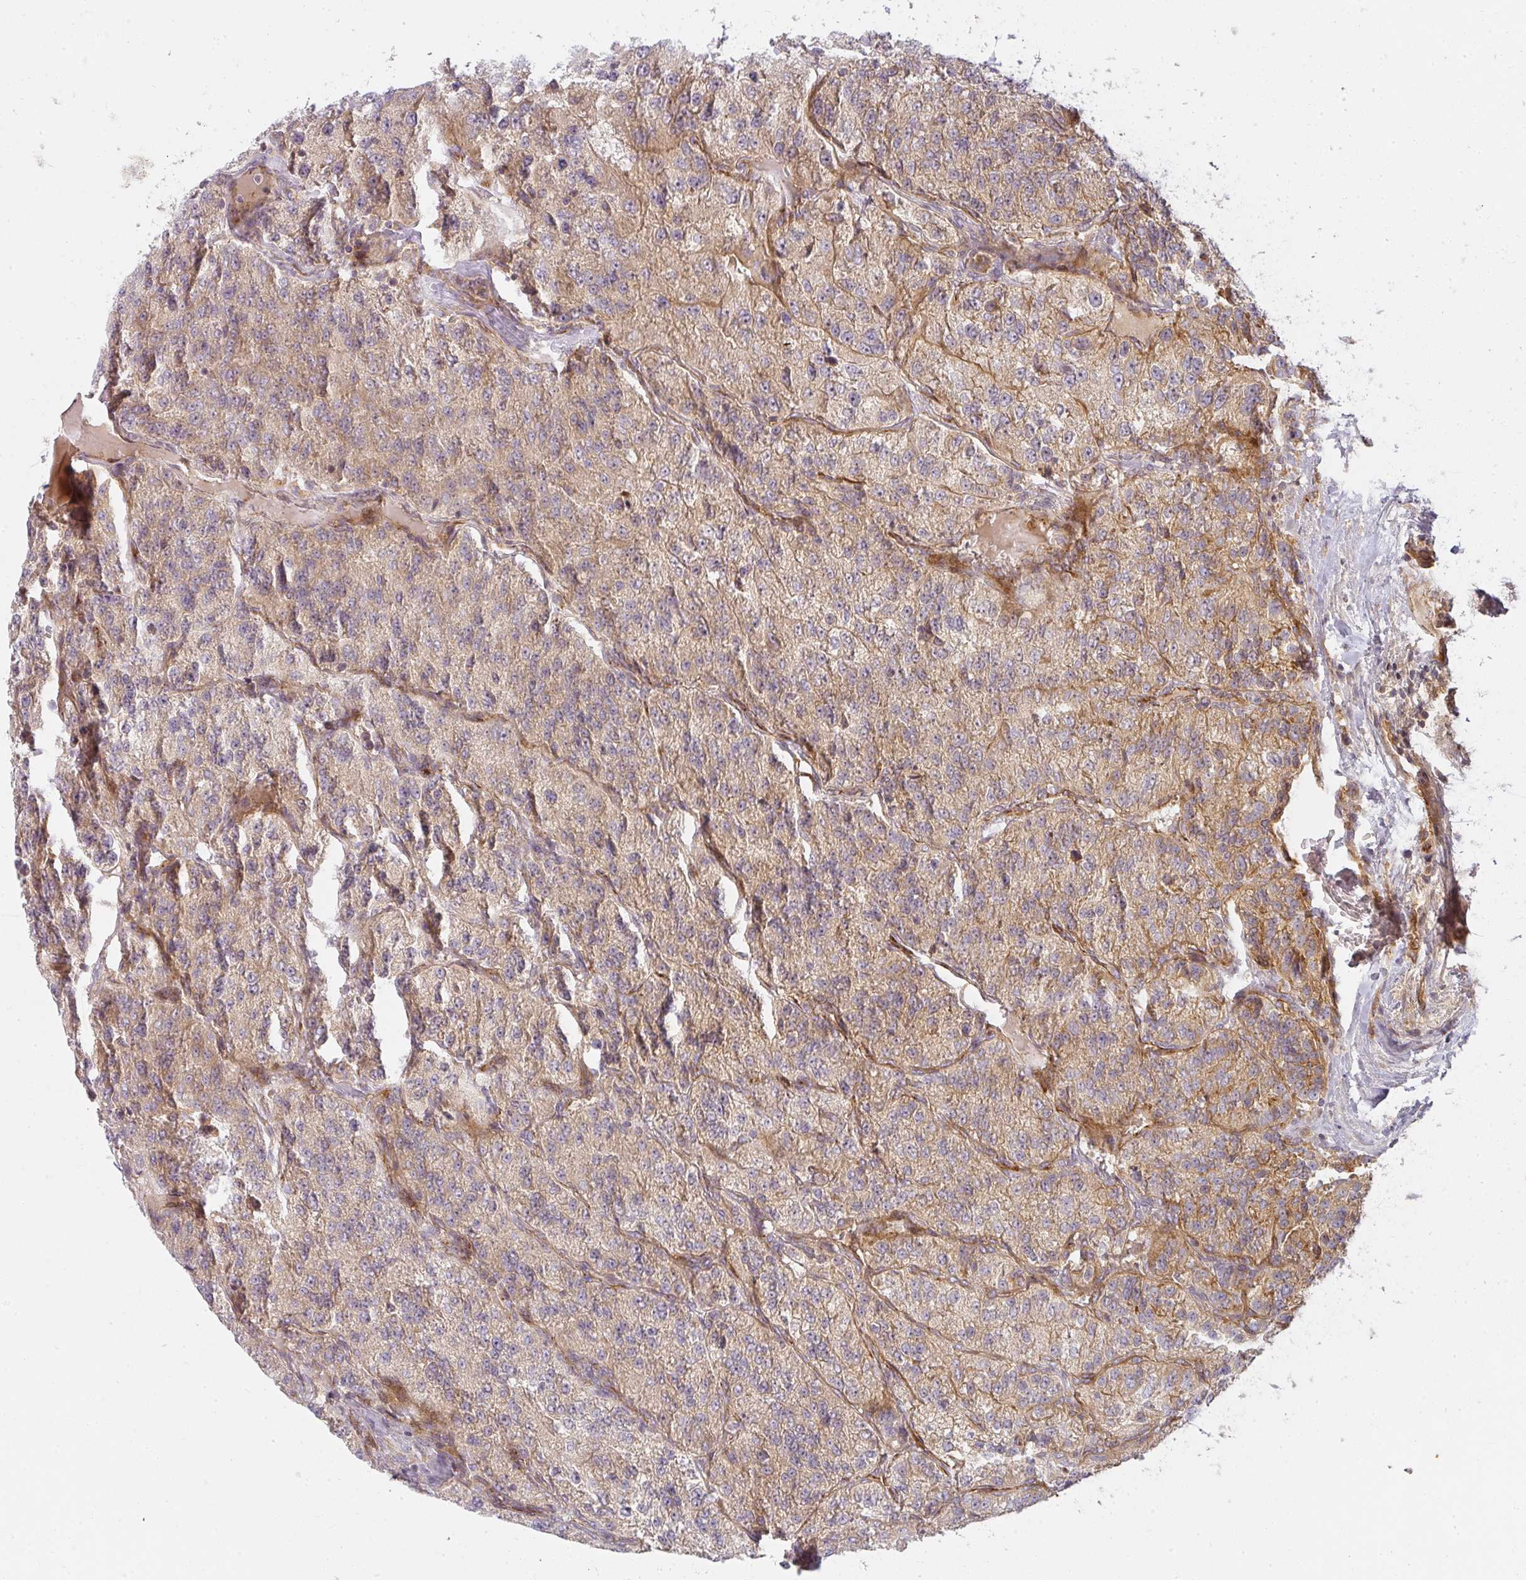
{"staining": {"intensity": "weak", "quantity": ">75%", "location": "cytoplasmic/membranous"}, "tissue": "renal cancer", "cell_type": "Tumor cells", "image_type": "cancer", "snomed": [{"axis": "morphology", "description": "Adenocarcinoma, NOS"}, {"axis": "topography", "description": "Kidney"}], "caption": "There is low levels of weak cytoplasmic/membranous positivity in tumor cells of renal adenocarcinoma, as demonstrated by immunohistochemical staining (brown color).", "gene": "CNOT1", "patient": {"sex": "female", "age": 63}}